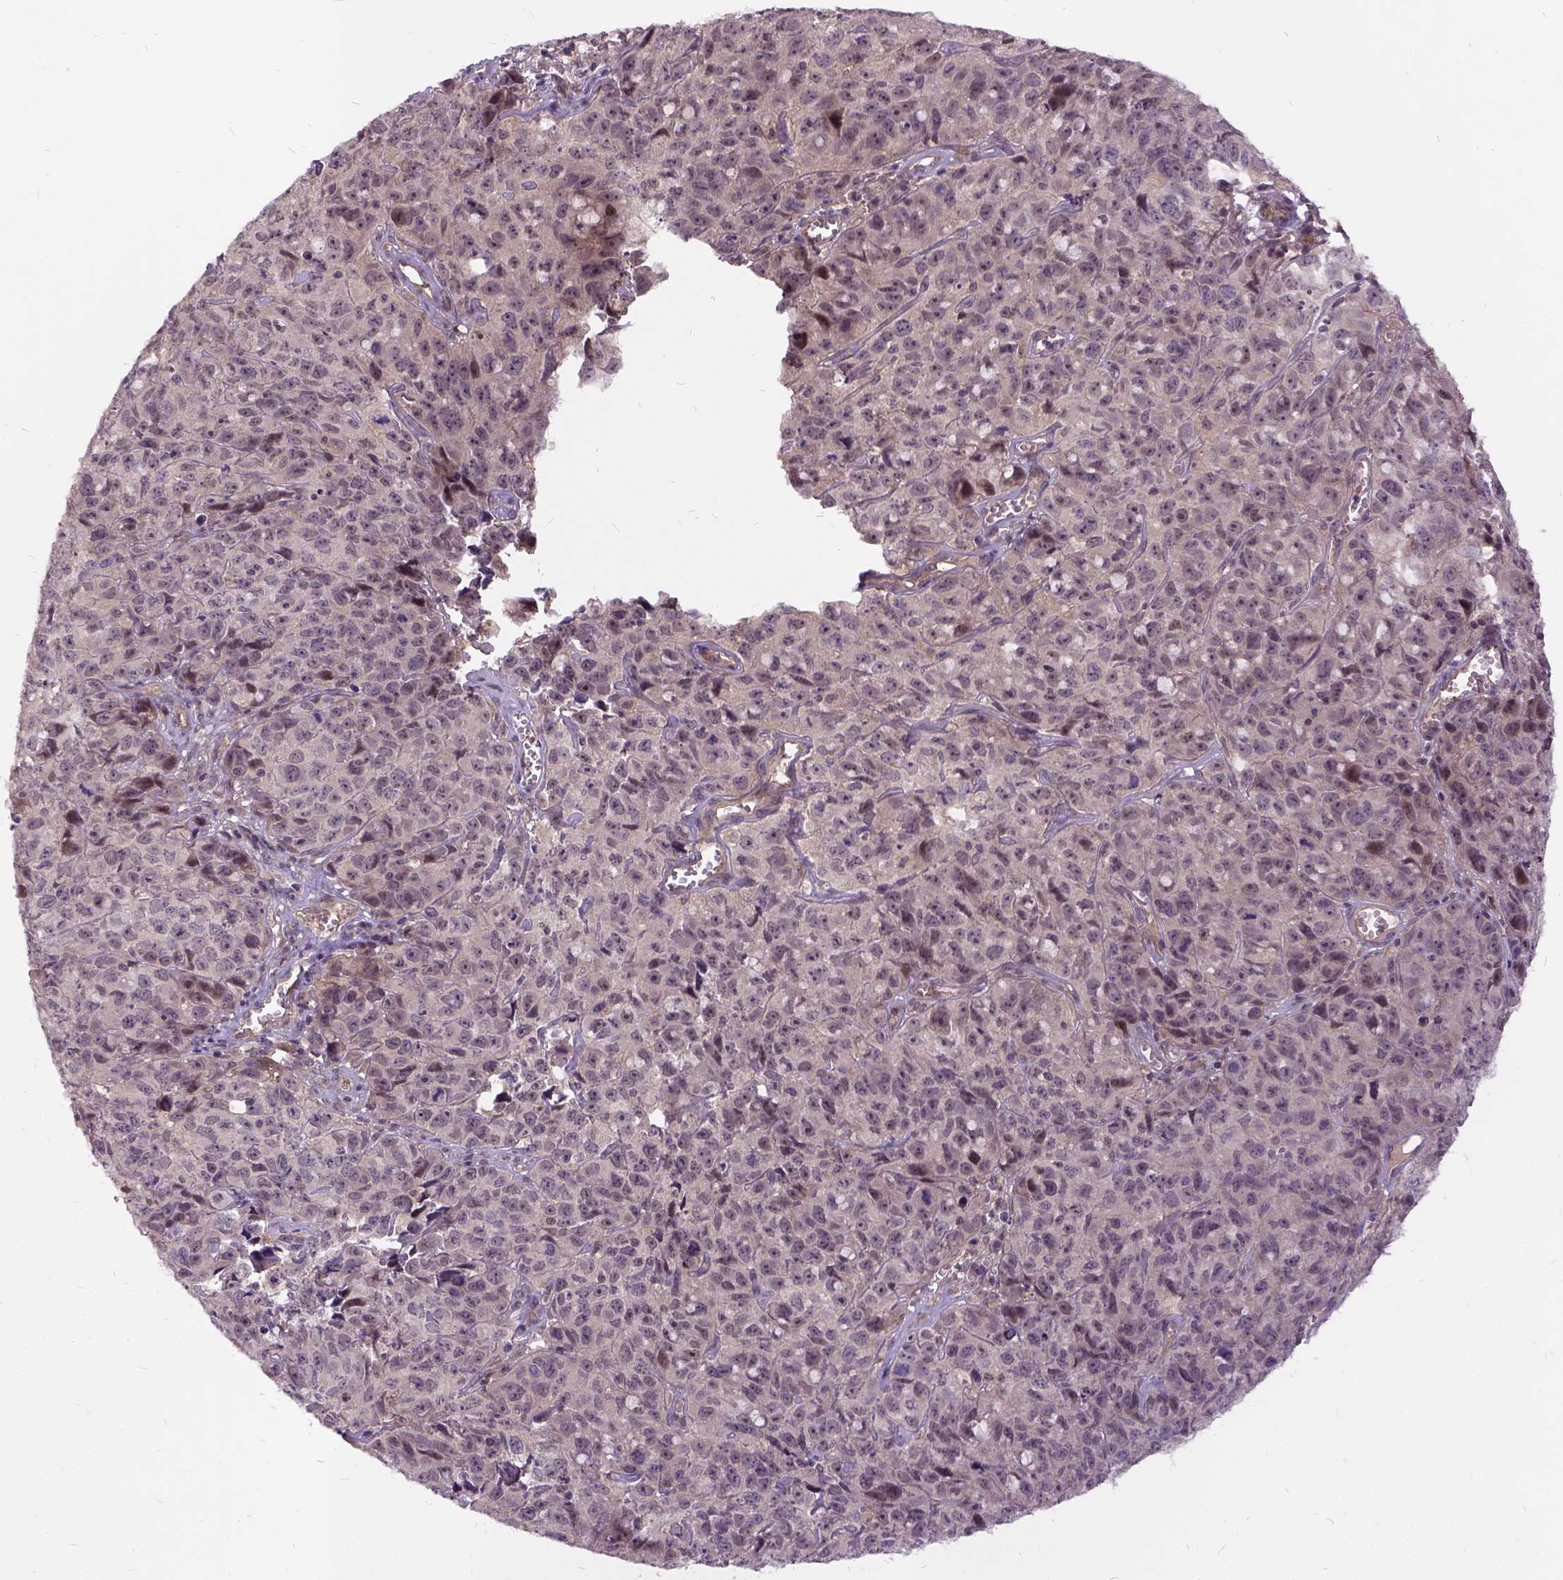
{"staining": {"intensity": "negative", "quantity": "none", "location": "none"}, "tissue": "cervical cancer", "cell_type": "Tumor cells", "image_type": "cancer", "snomed": [{"axis": "morphology", "description": "Squamous cell carcinoma, NOS"}, {"axis": "topography", "description": "Cervix"}], "caption": "IHC histopathology image of human cervical squamous cell carcinoma stained for a protein (brown), which reveals no staining in tumor cells. (DAB IHC visualized using brightfield microscopy, high magnification).", "gene": "ILRUN", "patient": {"sex": "female", "age": 28}}